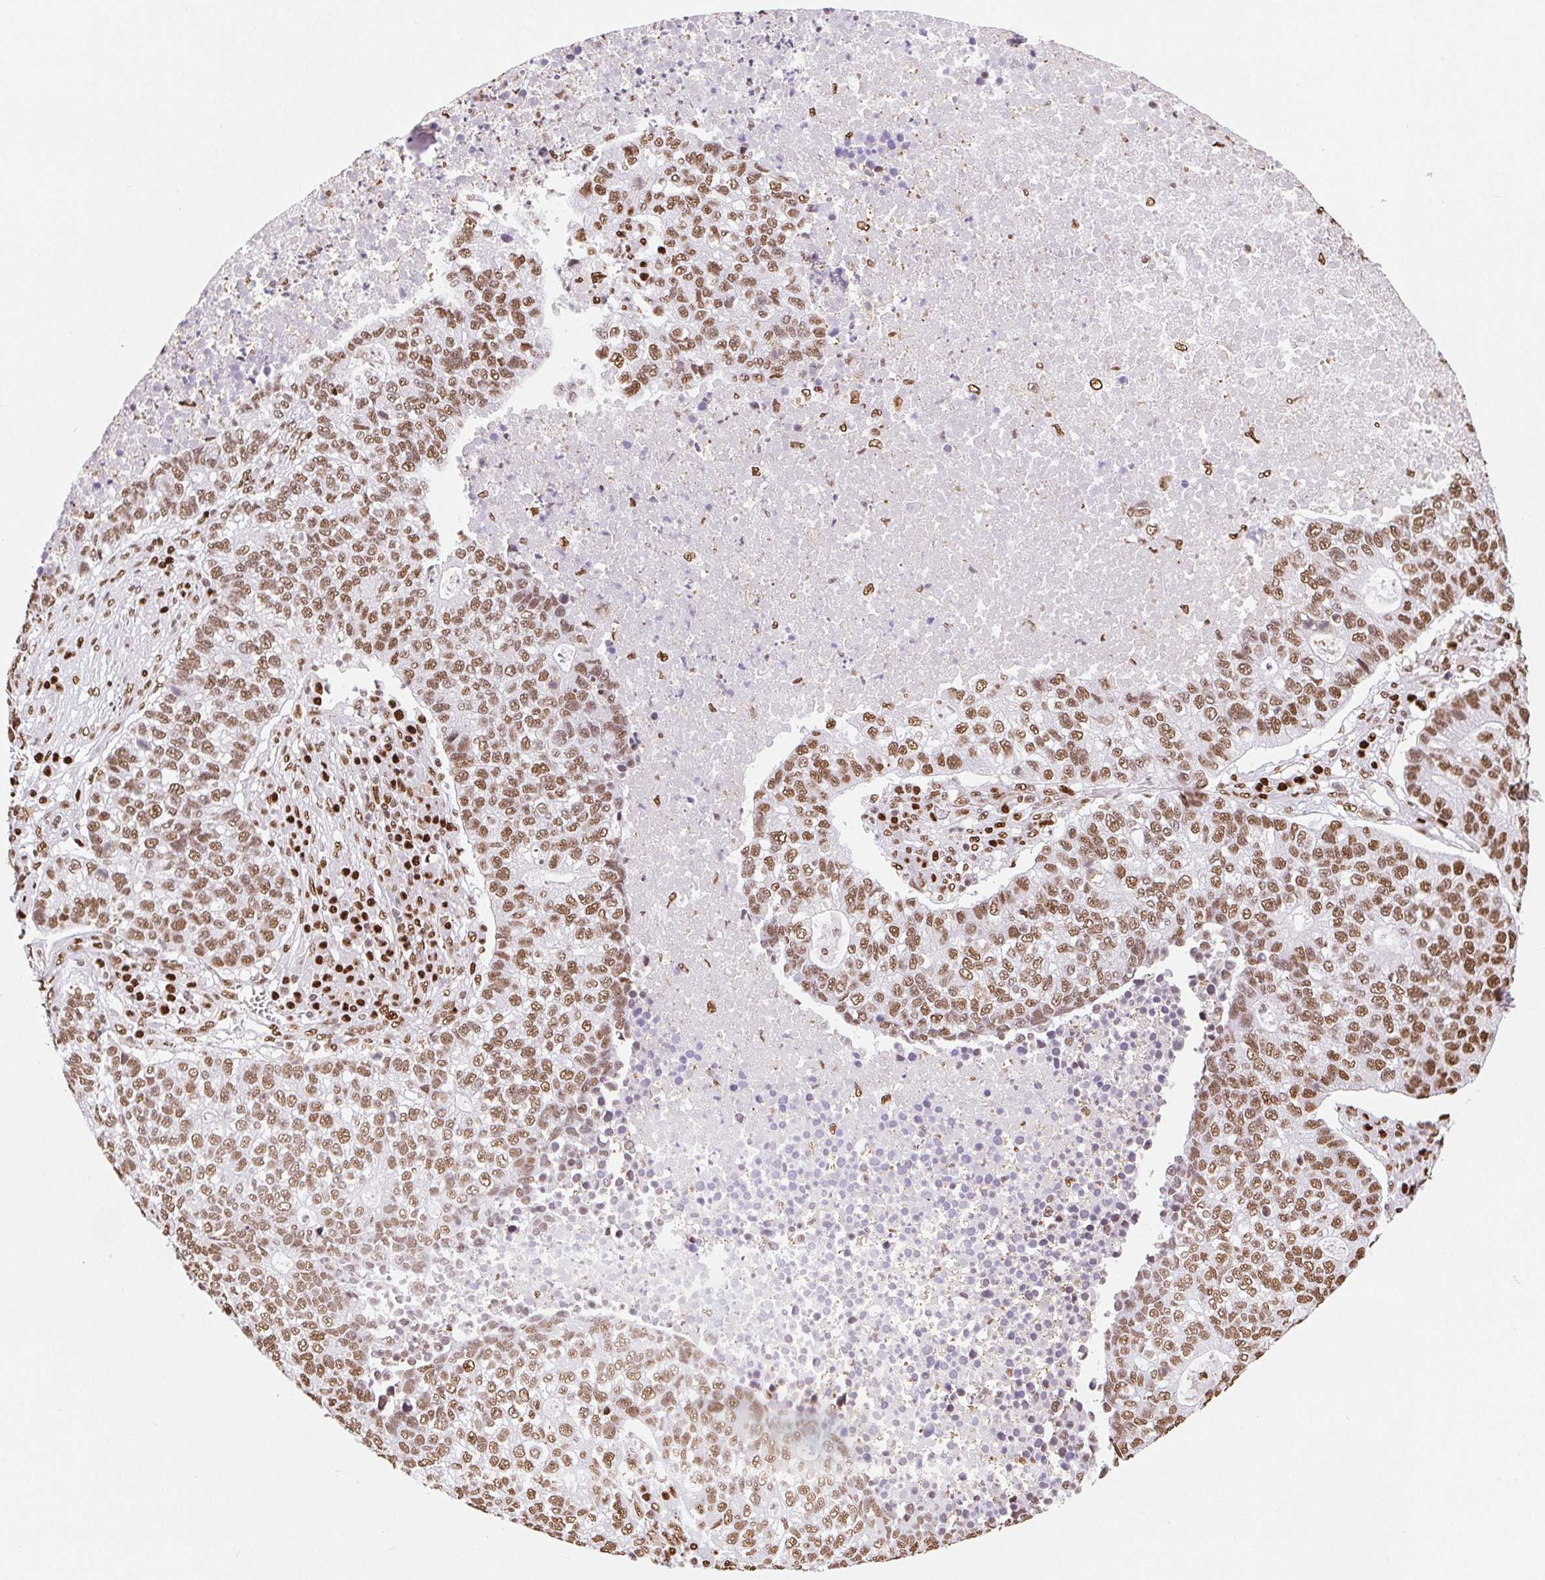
{"staining": {"intensity": "moderate", "quantity": ">75%", "location": "nuclear"}, "tissue": "lung cancer", "cell_type": "Tumor cells", "image_type": "cancer", "snomed": [{"axis": "morphology", "description": "Adenocarcinoma, NOS"}, {"axis": "topography", "description": "Lung"}], "caption": "IHC (DAB) staining of human lung cancer (adenocarcinoma) demonstrates moderate nuclear protein staining in about >75% of tumor cells. The staining is performed using DAB brown chromogen to label protein expression. The nuclei are counter-stained blue using hematoxylin.", "gene": "SET", "patient": {"sex": "male", "age": 57}}